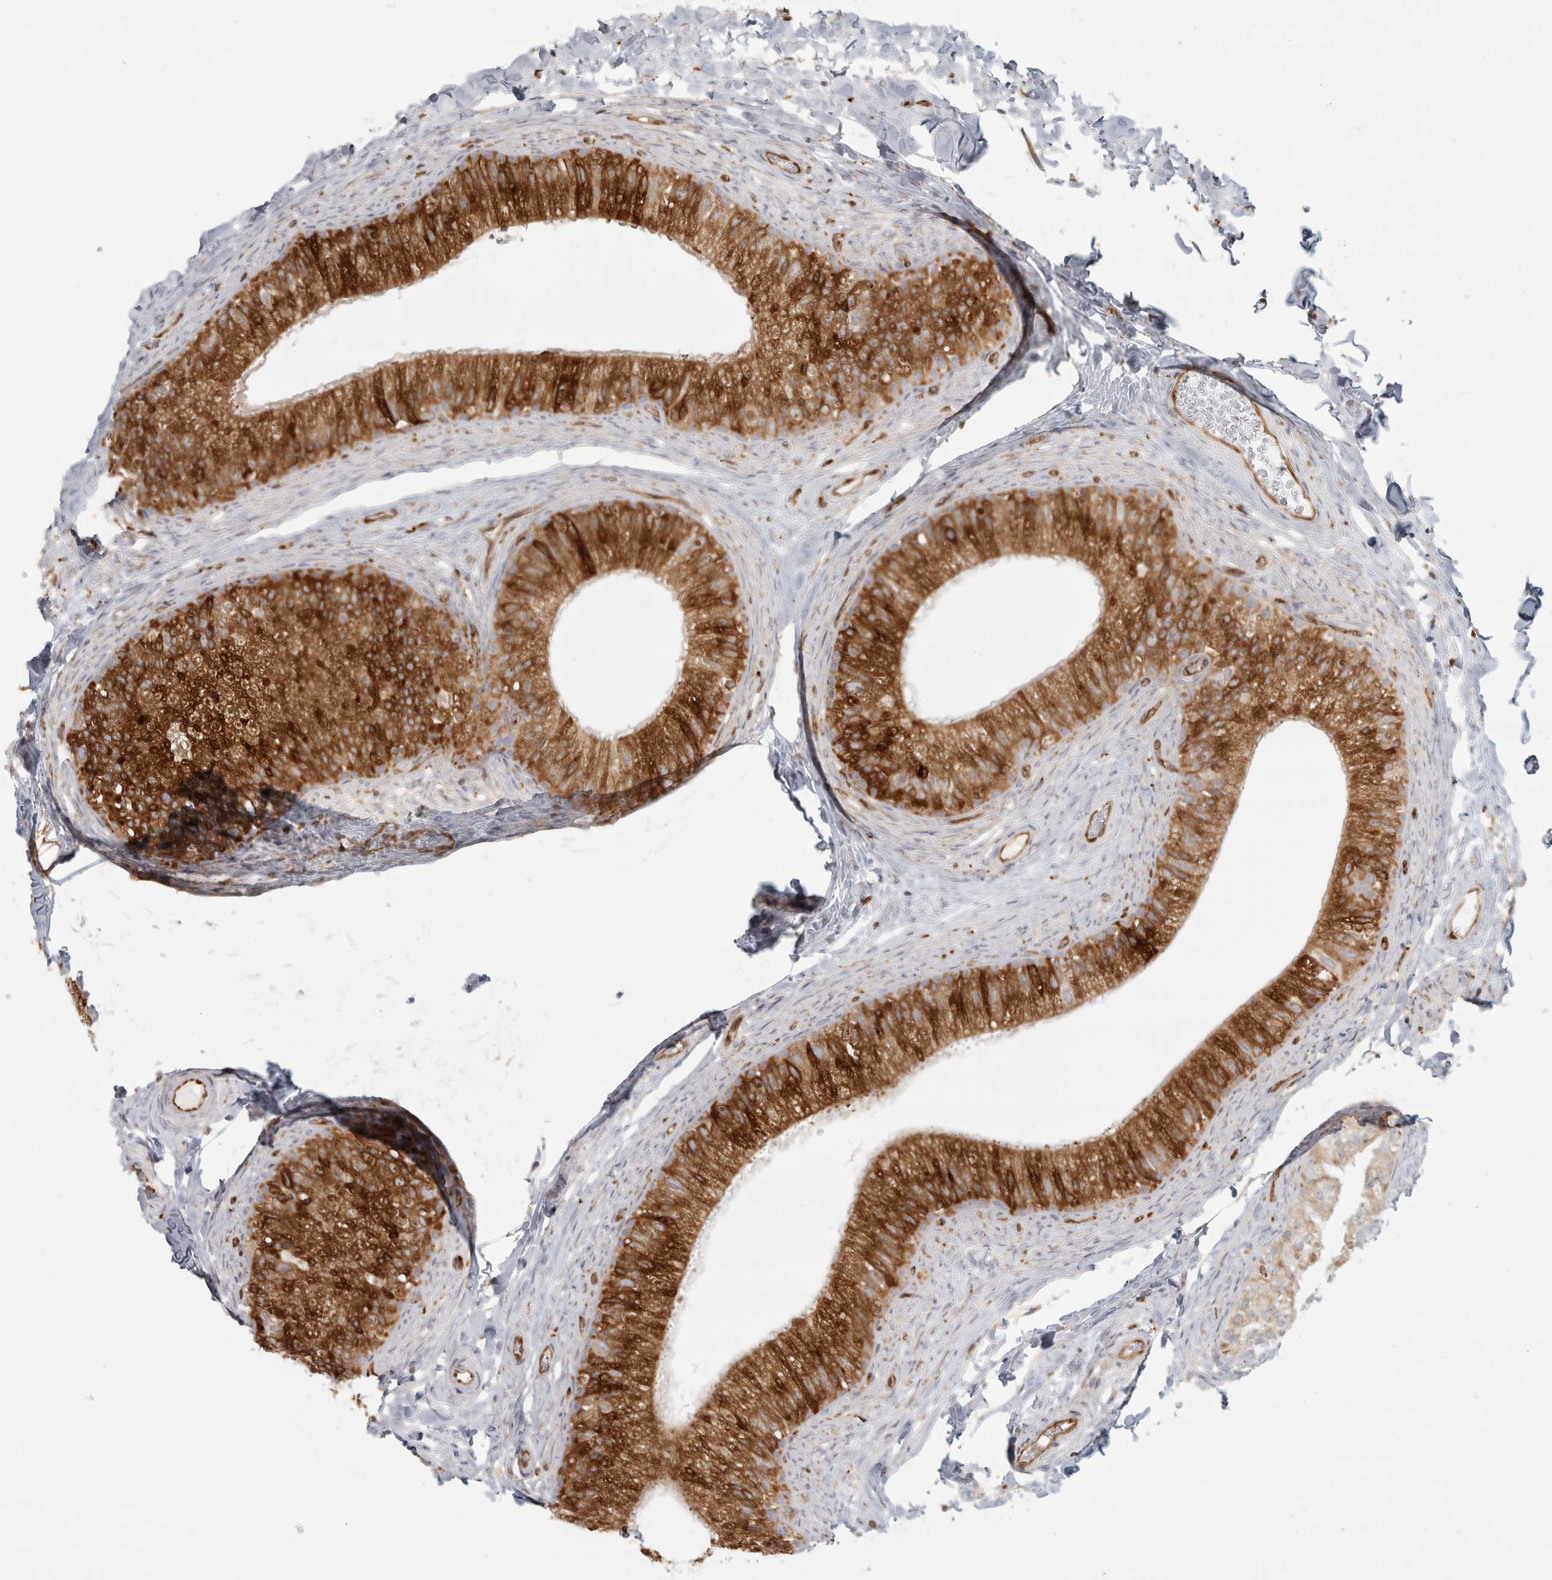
{"staining": {"intensity": "strong", "quantity": ">75%", "location": "cytoplasmic/membranous"}, "tissue": "epididymis", "cell_type": "Glandular cells", "image_type": "normal", "snomed": [{"axis": "morphology", "description": "Normal tissue, NOS"}, {"axis": "topography", "description": "Epididymis"}], "caption": "The immunohistochemical stain labels strong cytoplasmic/membranous expression in glandular cells of benign epididymis. The staining is performed using DAB brown chromogen to label protein expression. The nuclei are counter-stained blue using hematoxylin.", "gene": "HLA", "patient": {"sex": "male", "age": 49}}